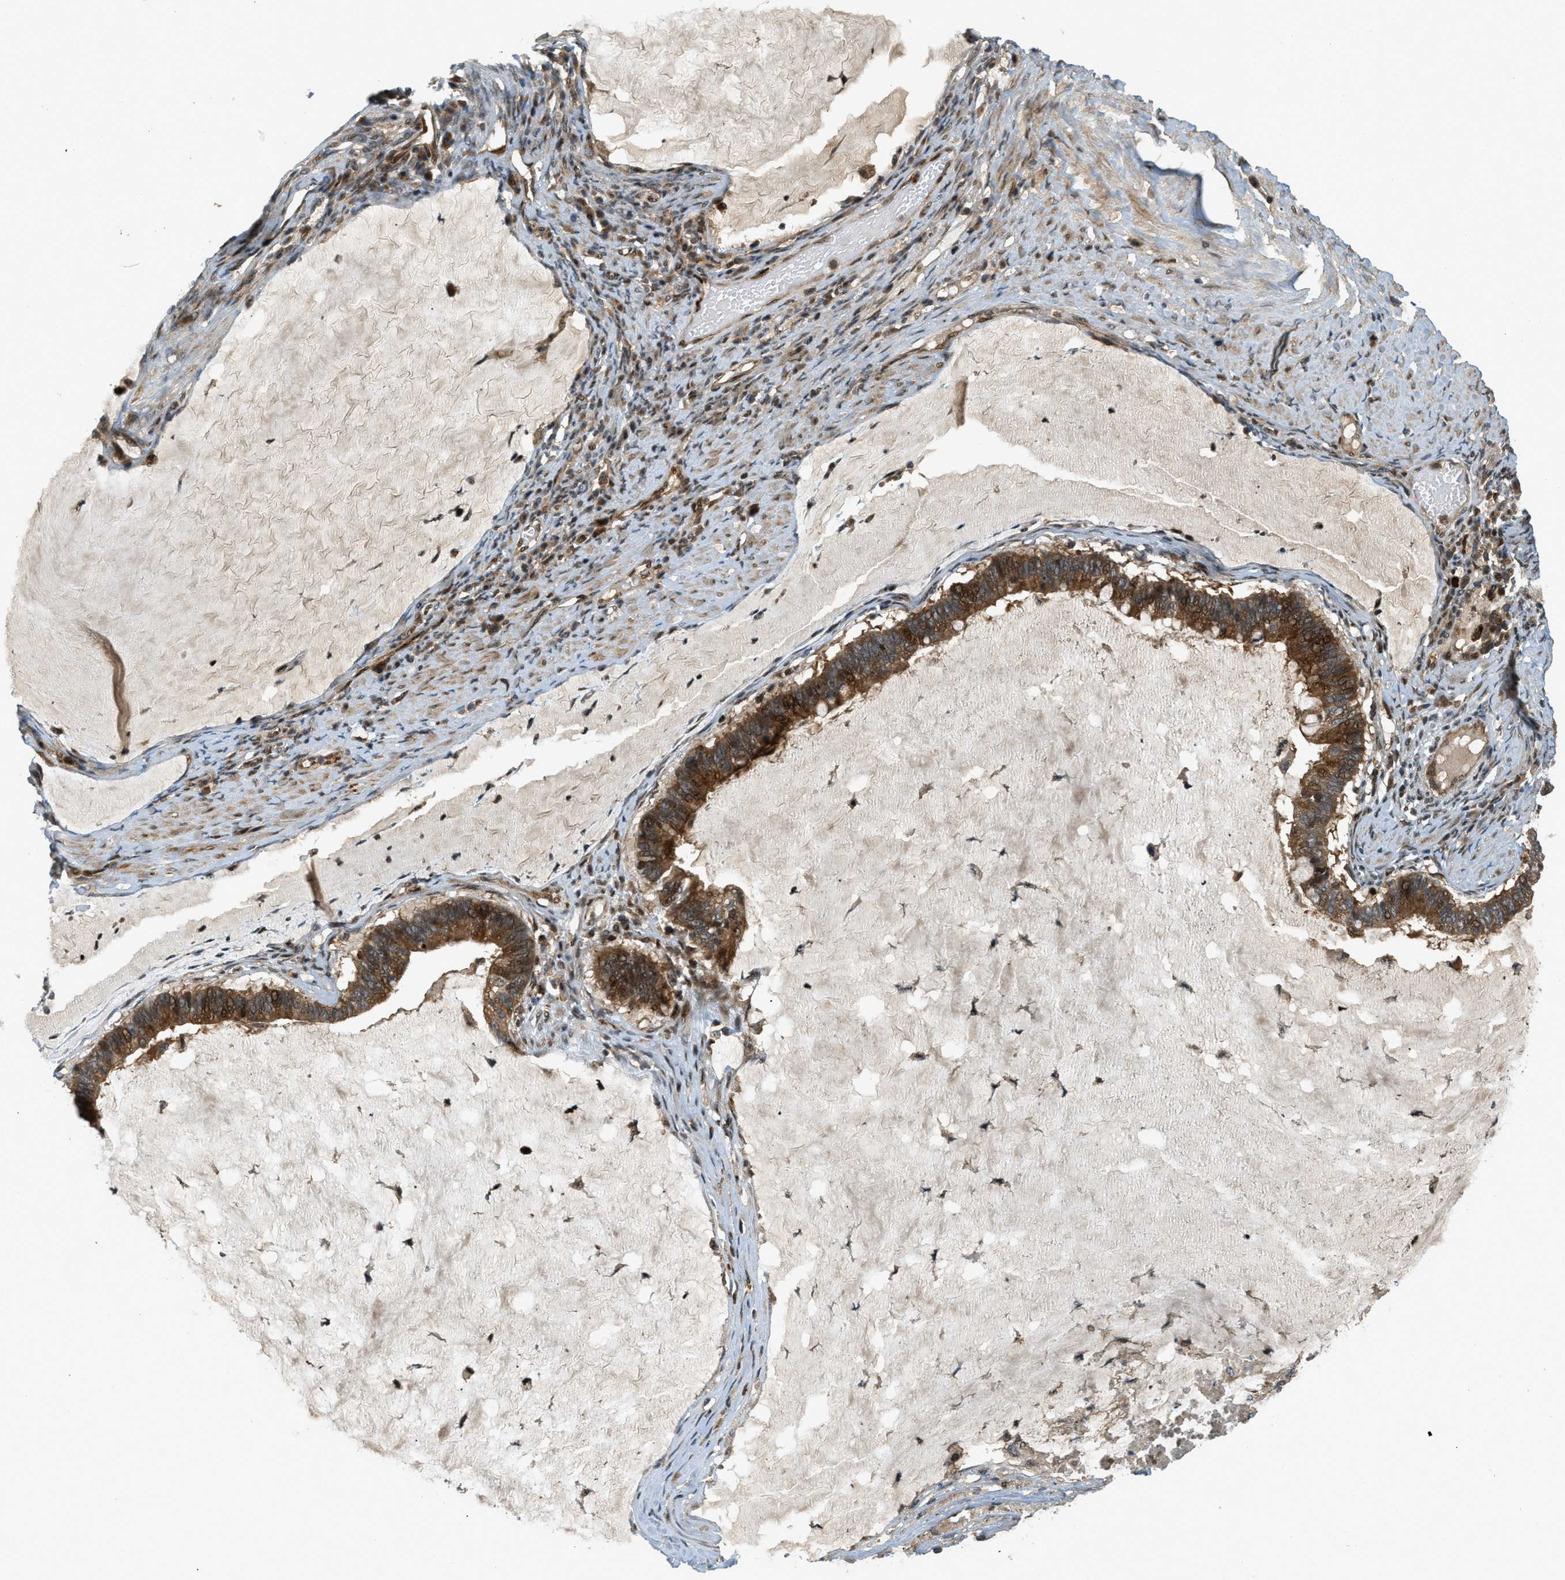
{"staining": {"intensity": "strong", "quantity": "25%-75%", "location": "cytoplasmic/membranous,nuclear"}, "tissue": "ovarian cancer", "cell_type": "Tumor cells", "image_type": "cancer", "snomed": [{"axis": "morphology", "description": "Cystadenocarcinoma, mucinous, NOS"}, {"axis": "topography", "description": "Ovary"}], "caption": "Brown immunohistochemical staining in ovarian cancer (mucinous cystadenocarcinoma) exhibits strong cytoplasmic/membranous and nuclear positivity in approximately 25%-75% of tumor cells. The staining was performed using DAB, with brown indicating positive protein expression. Nuclei are stained blue with hematoxylin.", "gene": "TRAPPC14", "patient": {"sex": "female", "age": 61}}